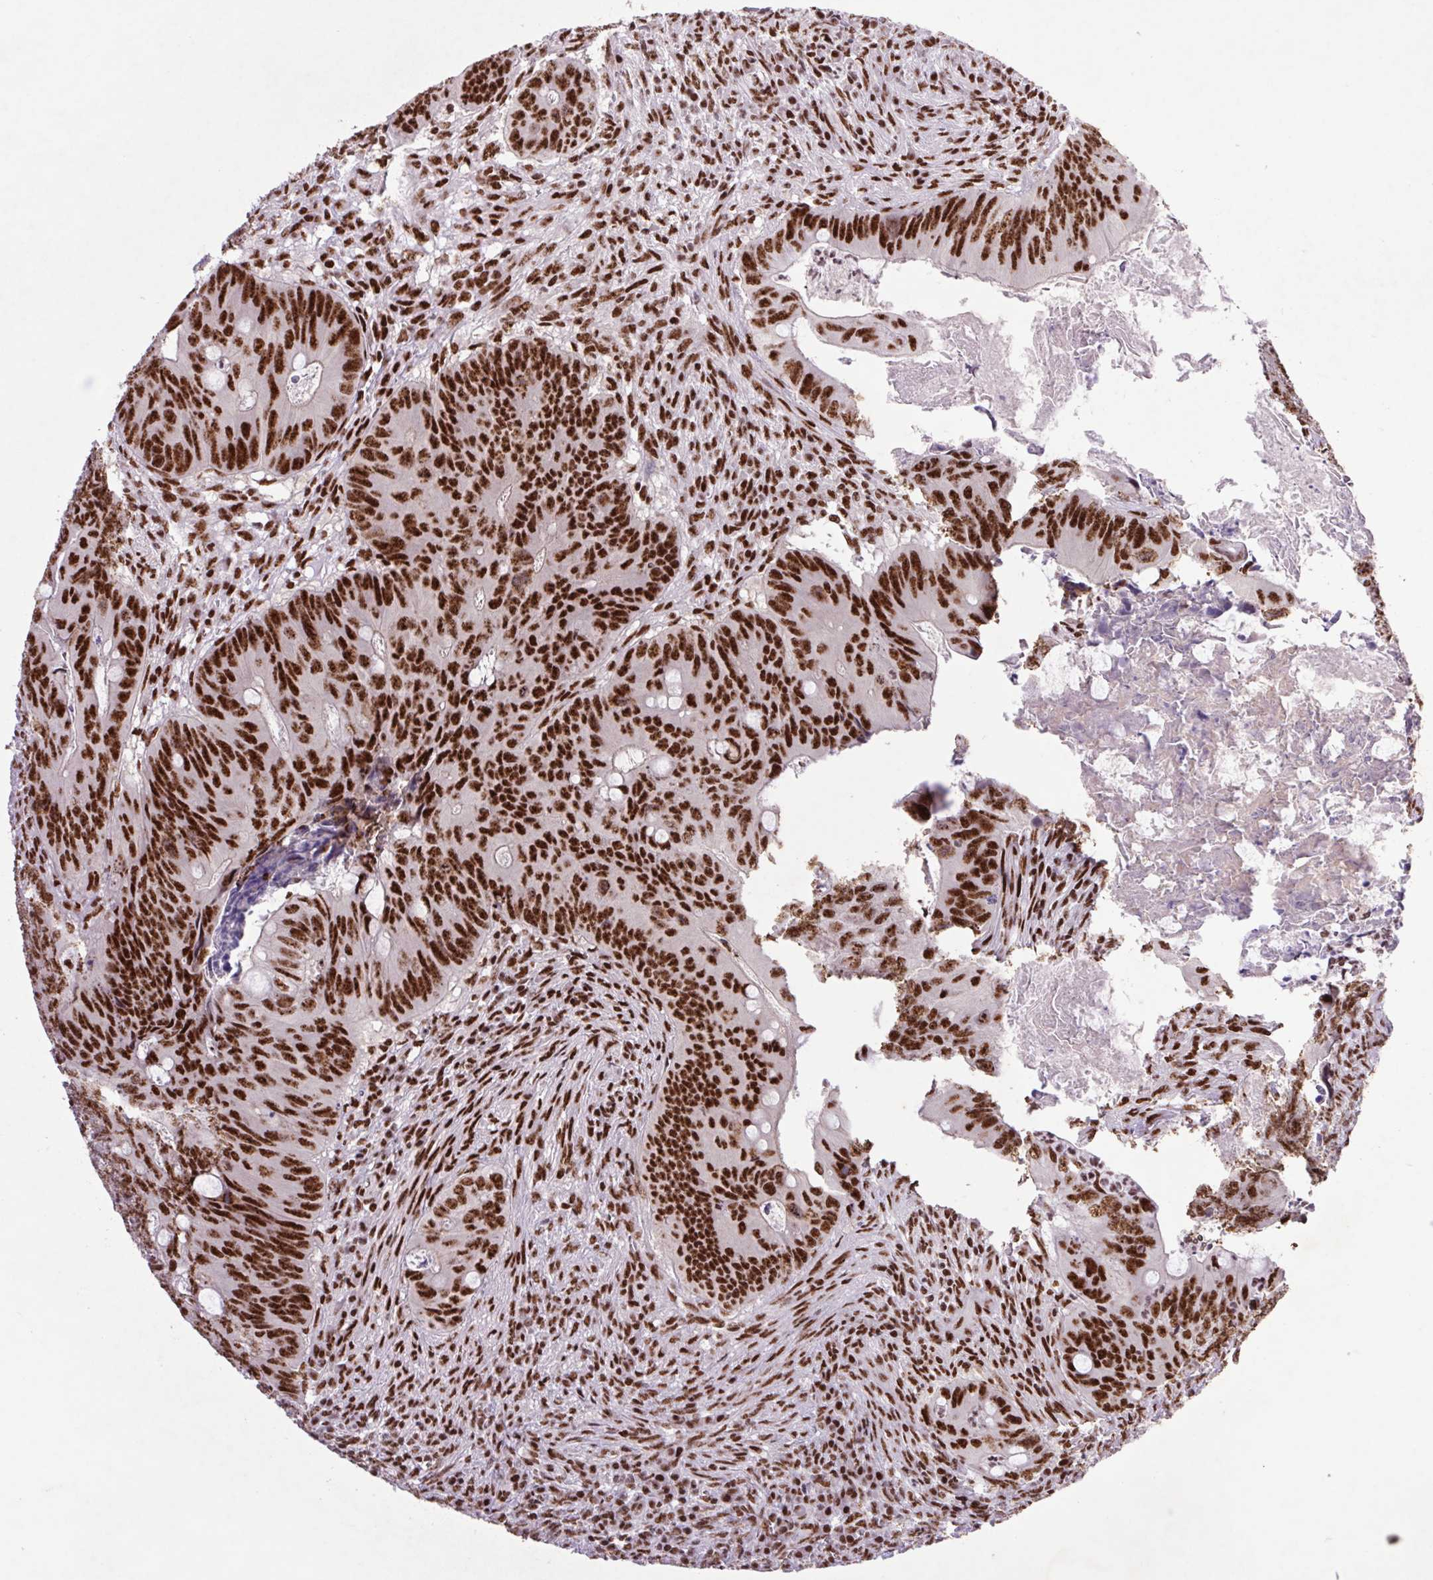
{"staining": {"intensity": "strong", "quantity": ">75%", "location": "nuclear"}, "tissue": "colorectal cancer", "cell_type": "Tumor cells", "image_type": "cancer", "snomed": [{"axis": "morphology", "description": "Adenocarcinoma, NOS"}, {"axis": "topography", "description": "Colon"}], "caption": "Immunohistochemical staining of human adenocarcinoma (colorectal) displays strong nuclear protein positivity in about >75% of tumor cells.", "gene": "LDLRAD4", "patient": {"sex": "female", "age": 74}}